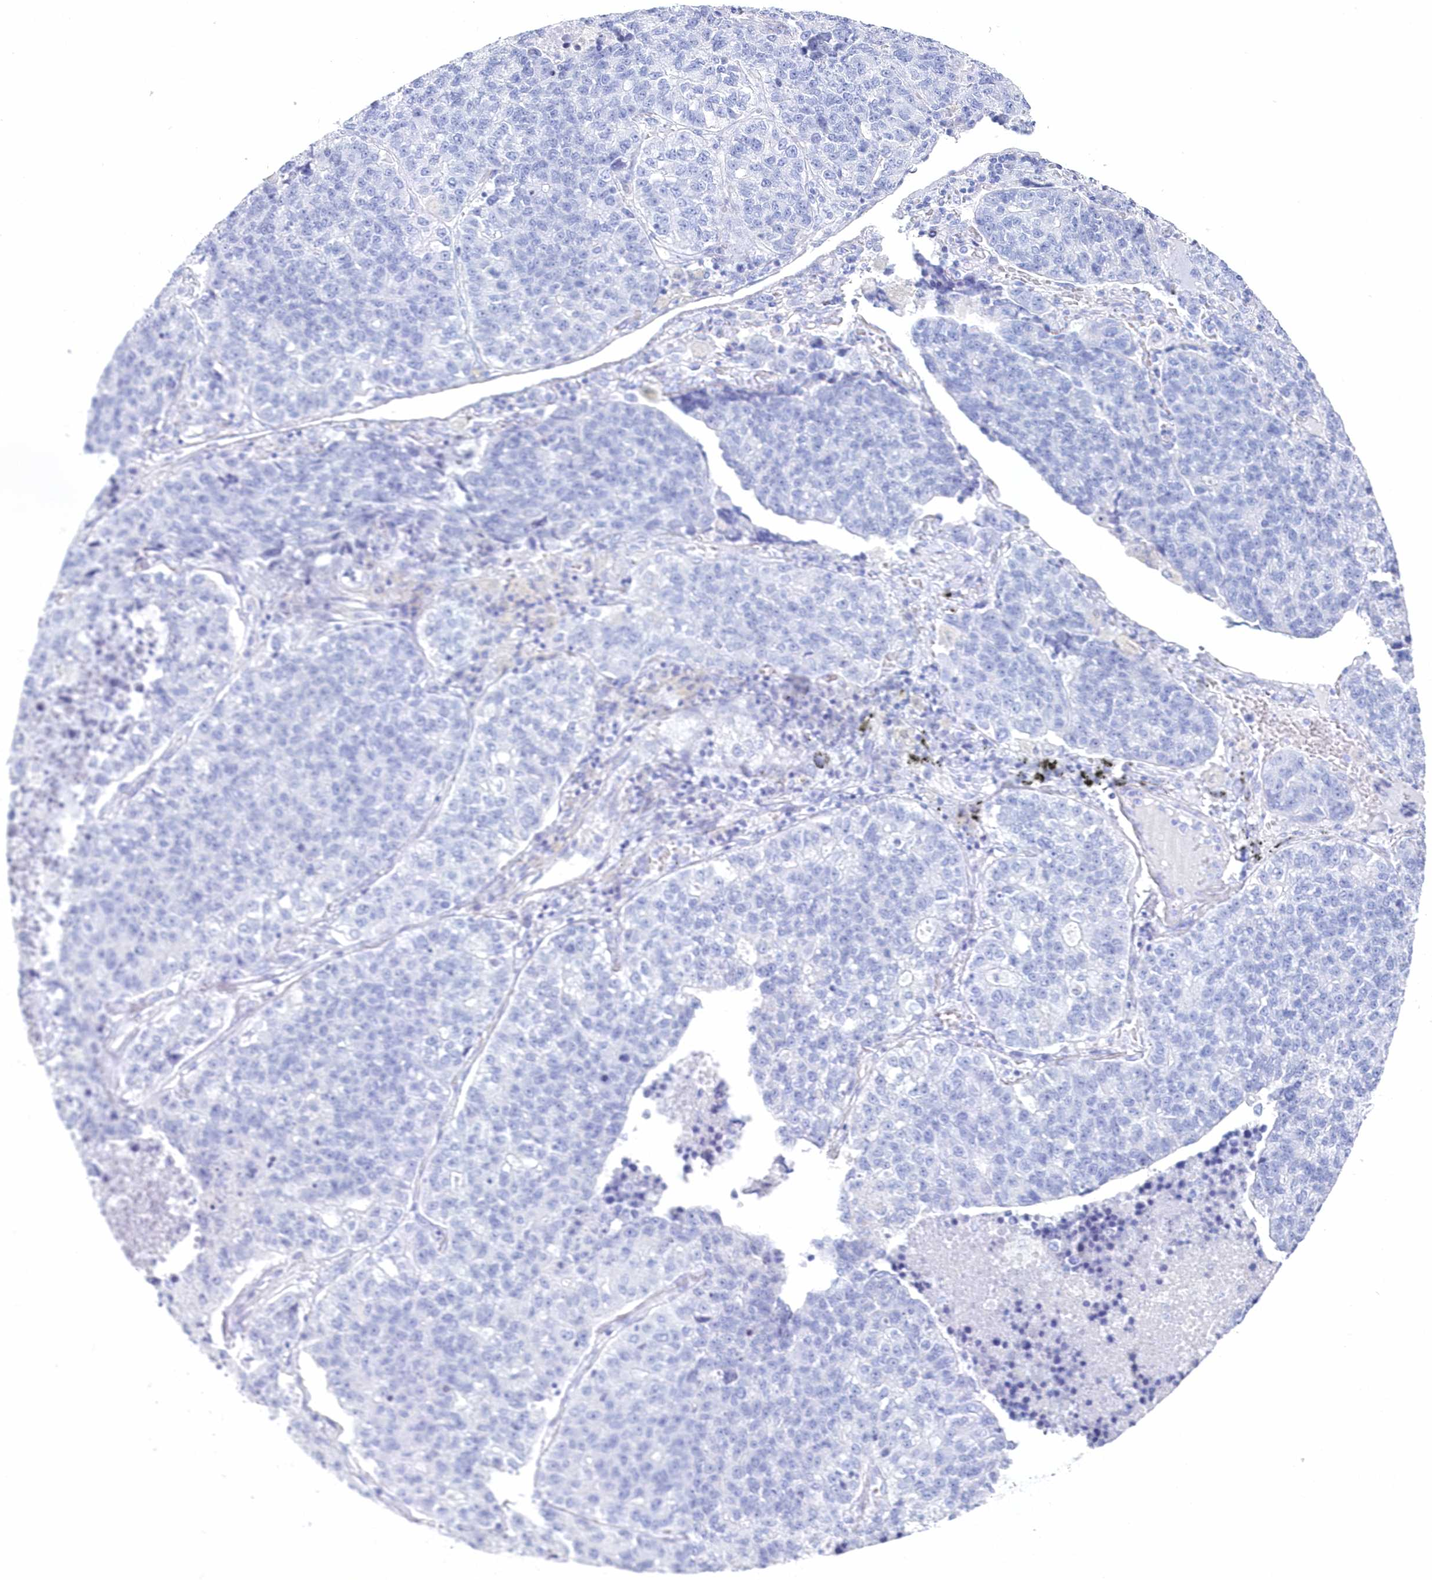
{"staining": {"intensity": "negative", "quantity": "none", "location": "none"}, "tissue": "lung cancer", "cell_type": "Tumor cells", "image_type": "cancer", "snomed": [{"axis": "morphology", "description": "Adenocarcinoma, NOS"}, {"axis": "topography", "description": "Lung"}], "caption": "Tumor cells show no significant expression in lung adenocarcinoma.", "gene": "CSNK1G2", "patient": {"sex": "male", "age": 49}}